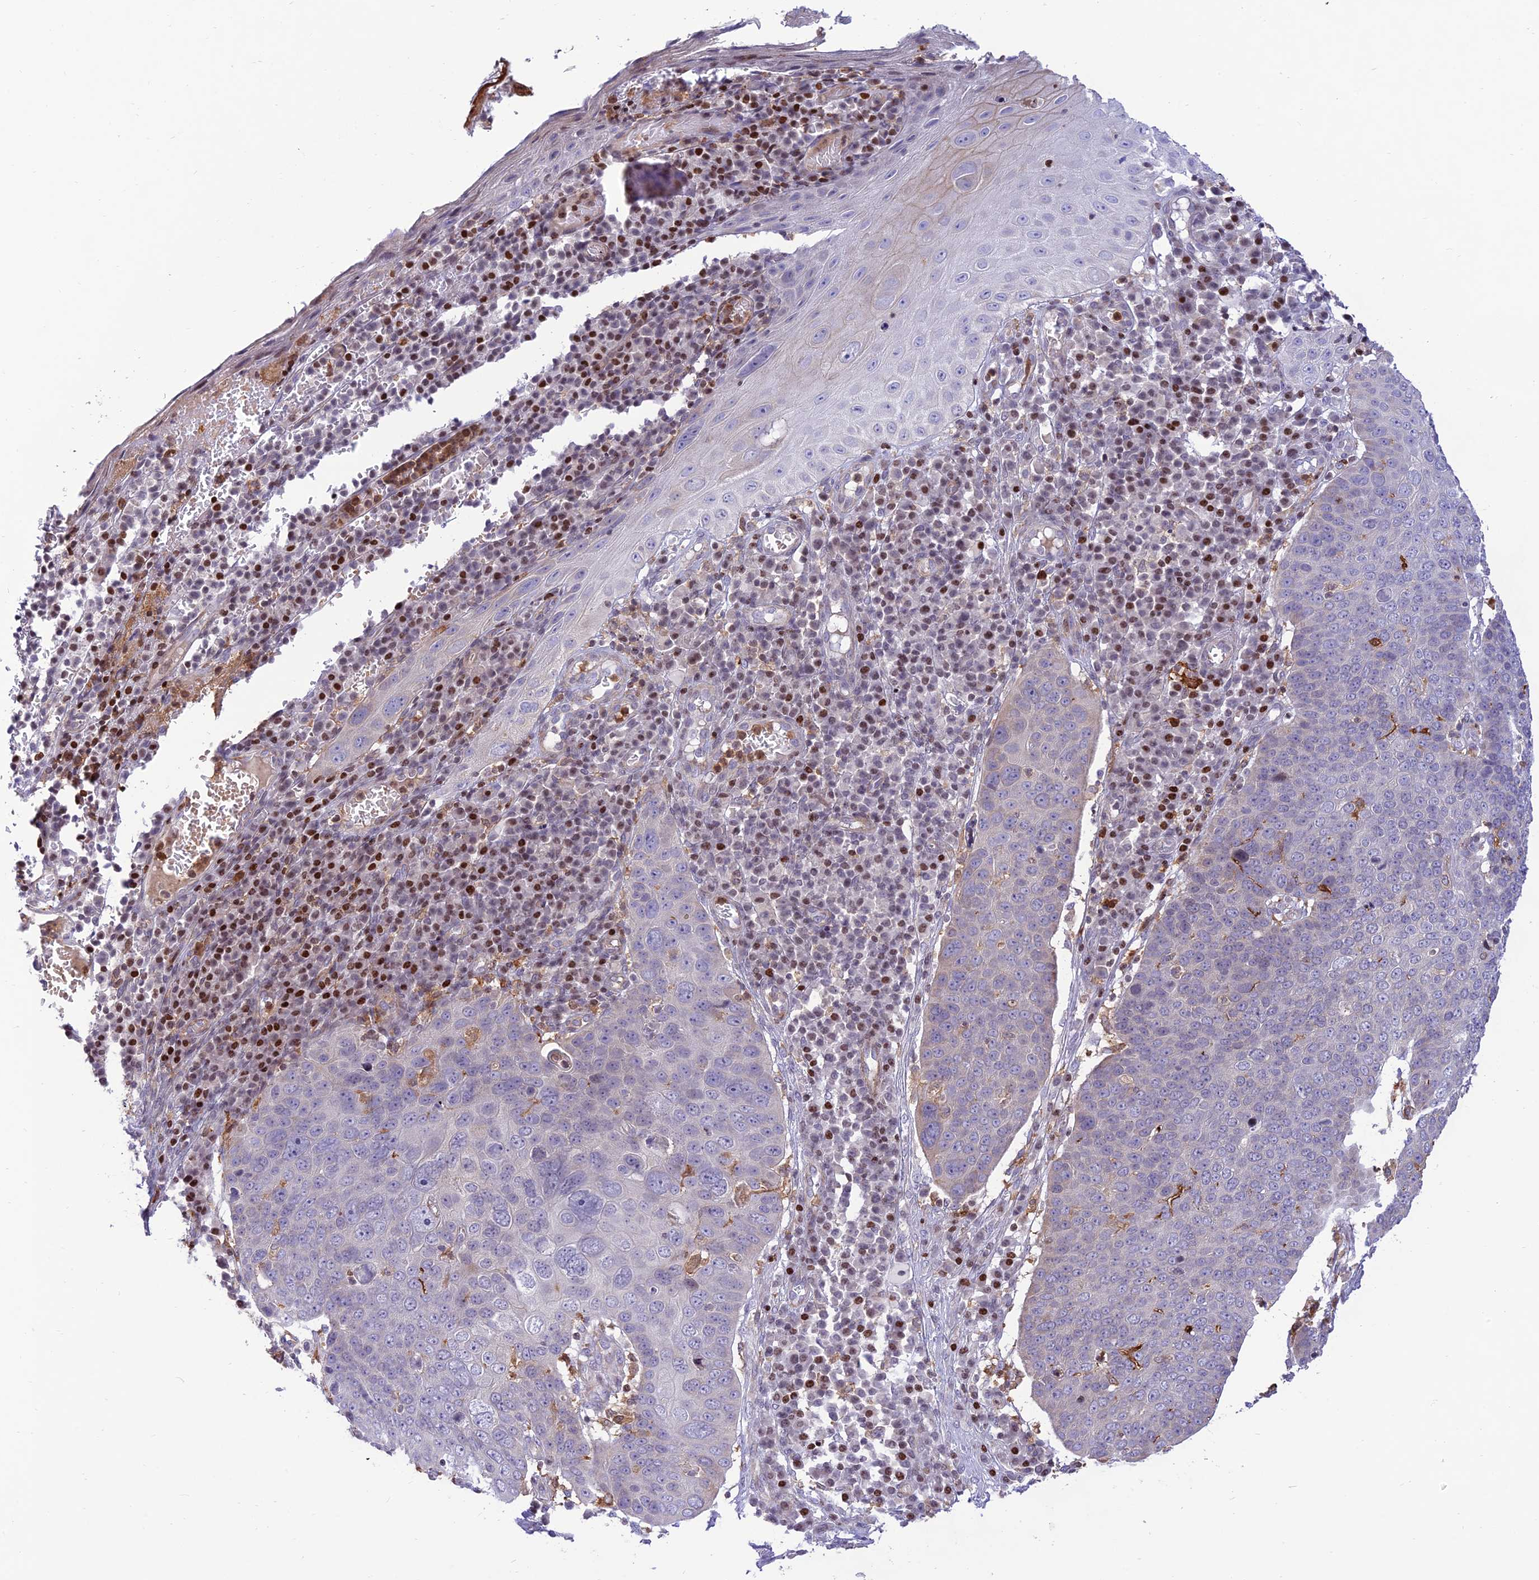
{"staining": {"intensity": "negative", "quantity": "none", "location": "none"}, "tissue": "skin cancer", "cell_type": "Tumor cells", "image_type": "cancer", "snomed": [{"axis": "morphology", "description": "Squamous cell carcinoma, NOS"}, {"axis": "topography", "description": "Skin"}], "caption": "The image shows no significant expression in tumor cells of squamous cell carcinoma (skin).", "gene": "FAM186B", "patient": {"sex": "male", "age": 71}}